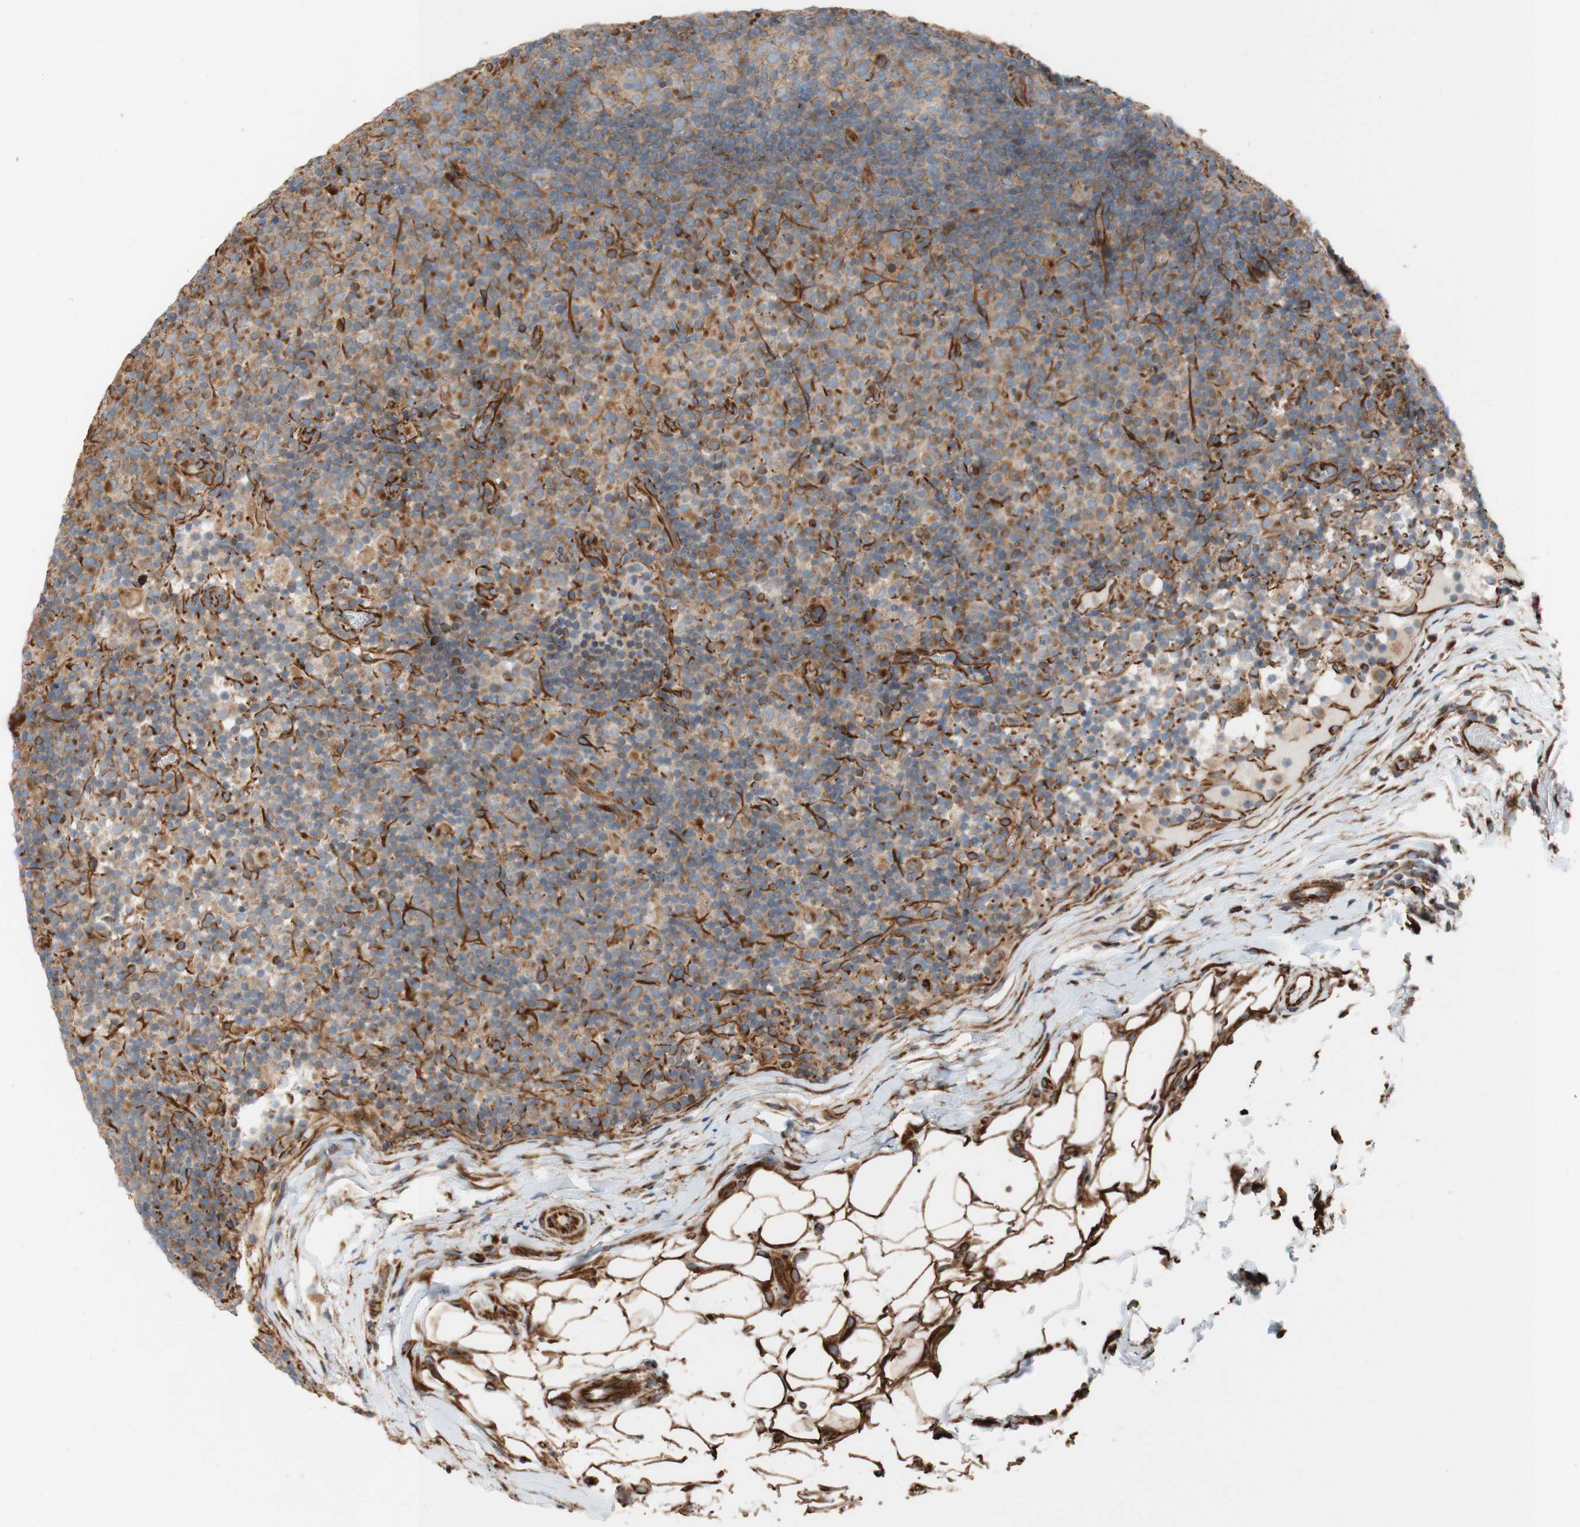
{"staining": {"intensity": "weak", "quantity": ">75%", "location": "cytoplasmic/membranous"}, "tissue": "lymph node", "cell_type": "Germinal center cells", "image_type": "normal", "snomed": [{"axis": "morphology", "description": "Normal tissue, NOS"}, {"axis": "morphology", "description": "Inflammation, NOS"}, {"axis": "topography", "description": "Lymph node"}], "caption": "A micrograph of human lymph node stained for a protein reveals weak cytoplasmic/membranous brown staining in germinal center cells. The staining is performed using DAB (3,3'-diaminobenzidine) brown chromogen to label protein expression. The nuclei are counter-stained blue using hematoxylin.", "gene": "C1orf43", "patient": {"sex": "male", "age": 55}}